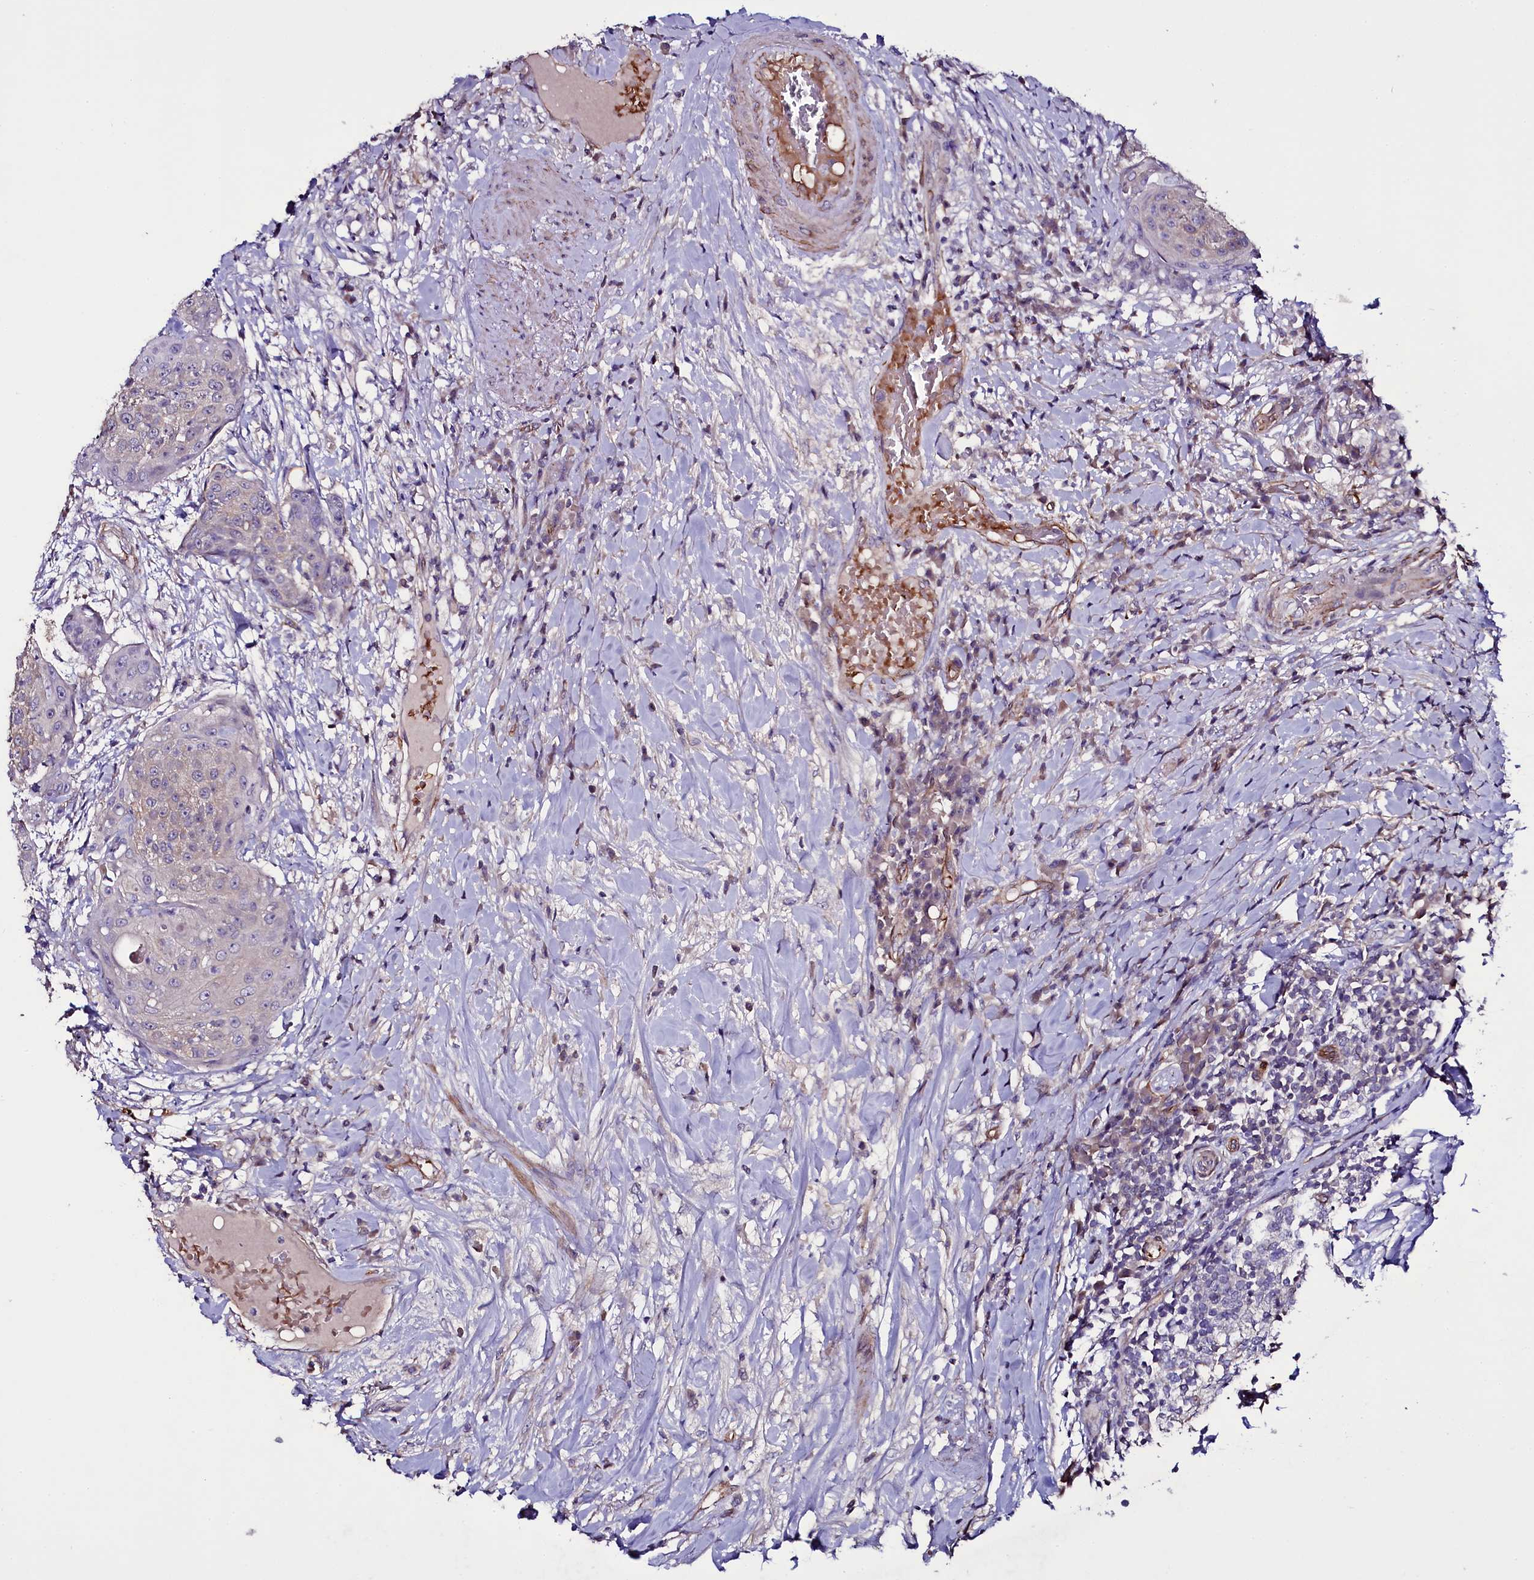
{"staining": {"intensity": "negative", "quantity": "none", "location": "none"}, "tissue": "urothelial cancer", "cell_type": "Tumor cells", "image_type": "cancer", "snomed": [{"axis": "morphology", "description": "Urothelial carcinoma, High grade"}, {"axis": "topography", "description": "Urinary bladder"}], "caption": "Tumor cells show no significant positivity in urothelial cancer.", "gene": "MEX3C", "patient": {"sex": "female", "age": 63}}